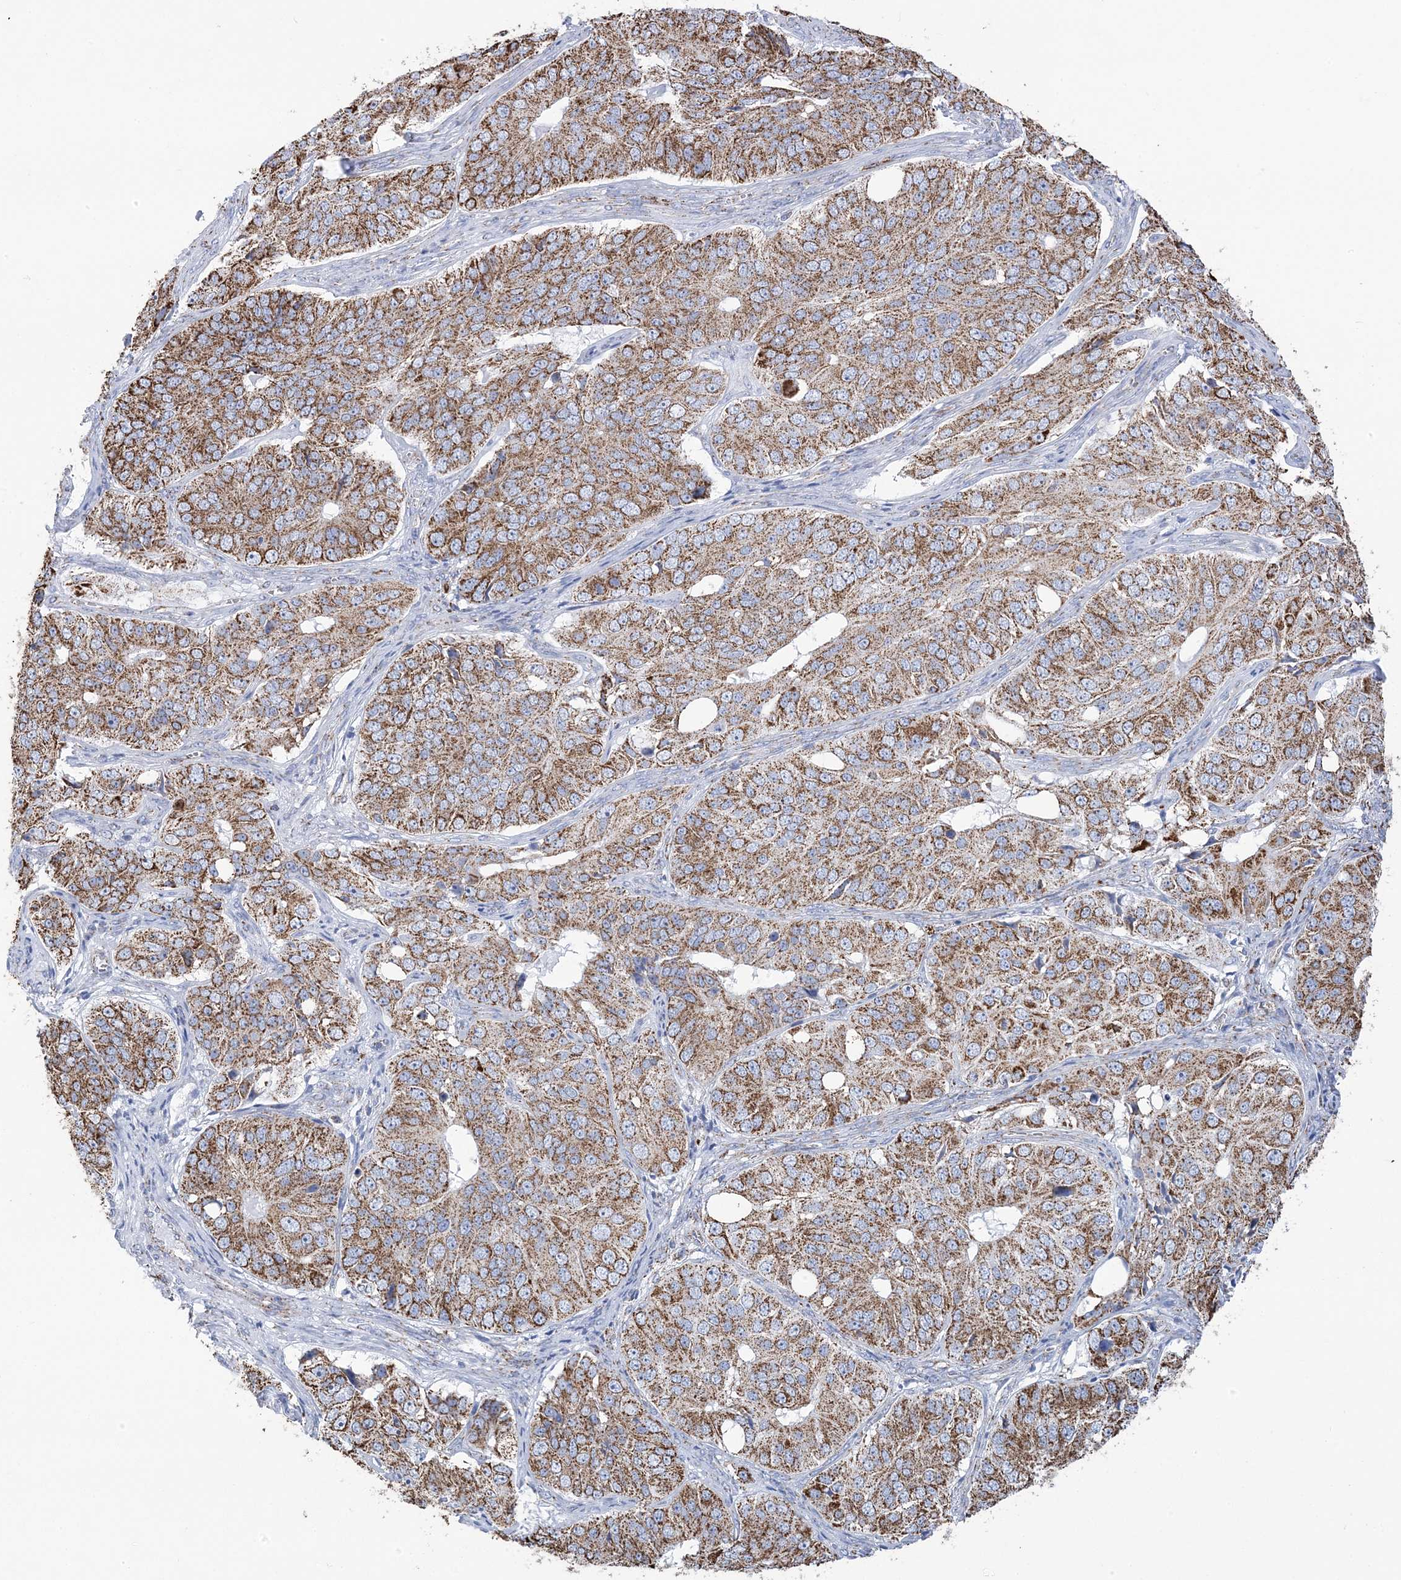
{"staining": {"intensity": "moderate", "quantity": ">75%", "location": "cytoplasmic/membranous"}, "tissue": "ovarian cancer", "cell_type": "Tumor cells", "image_type": "cancer", "snomed": [{"axis": "morphology", "description": "Carcinoma, endometroid"}, {"axis": "topography", "description": "Ovary"}], "caption": "Tumor cells show moderate cytoplasmic/membranous staining in about >75% of cells in ovarian cancer (endometroid carcinoma). Using DAB (brown) and hematoxylin (blue) stains, captured at high magnification using brightfield microscopy.", "gene": "GTPBP8", "patient": {"sex": "female", "age": 51}}